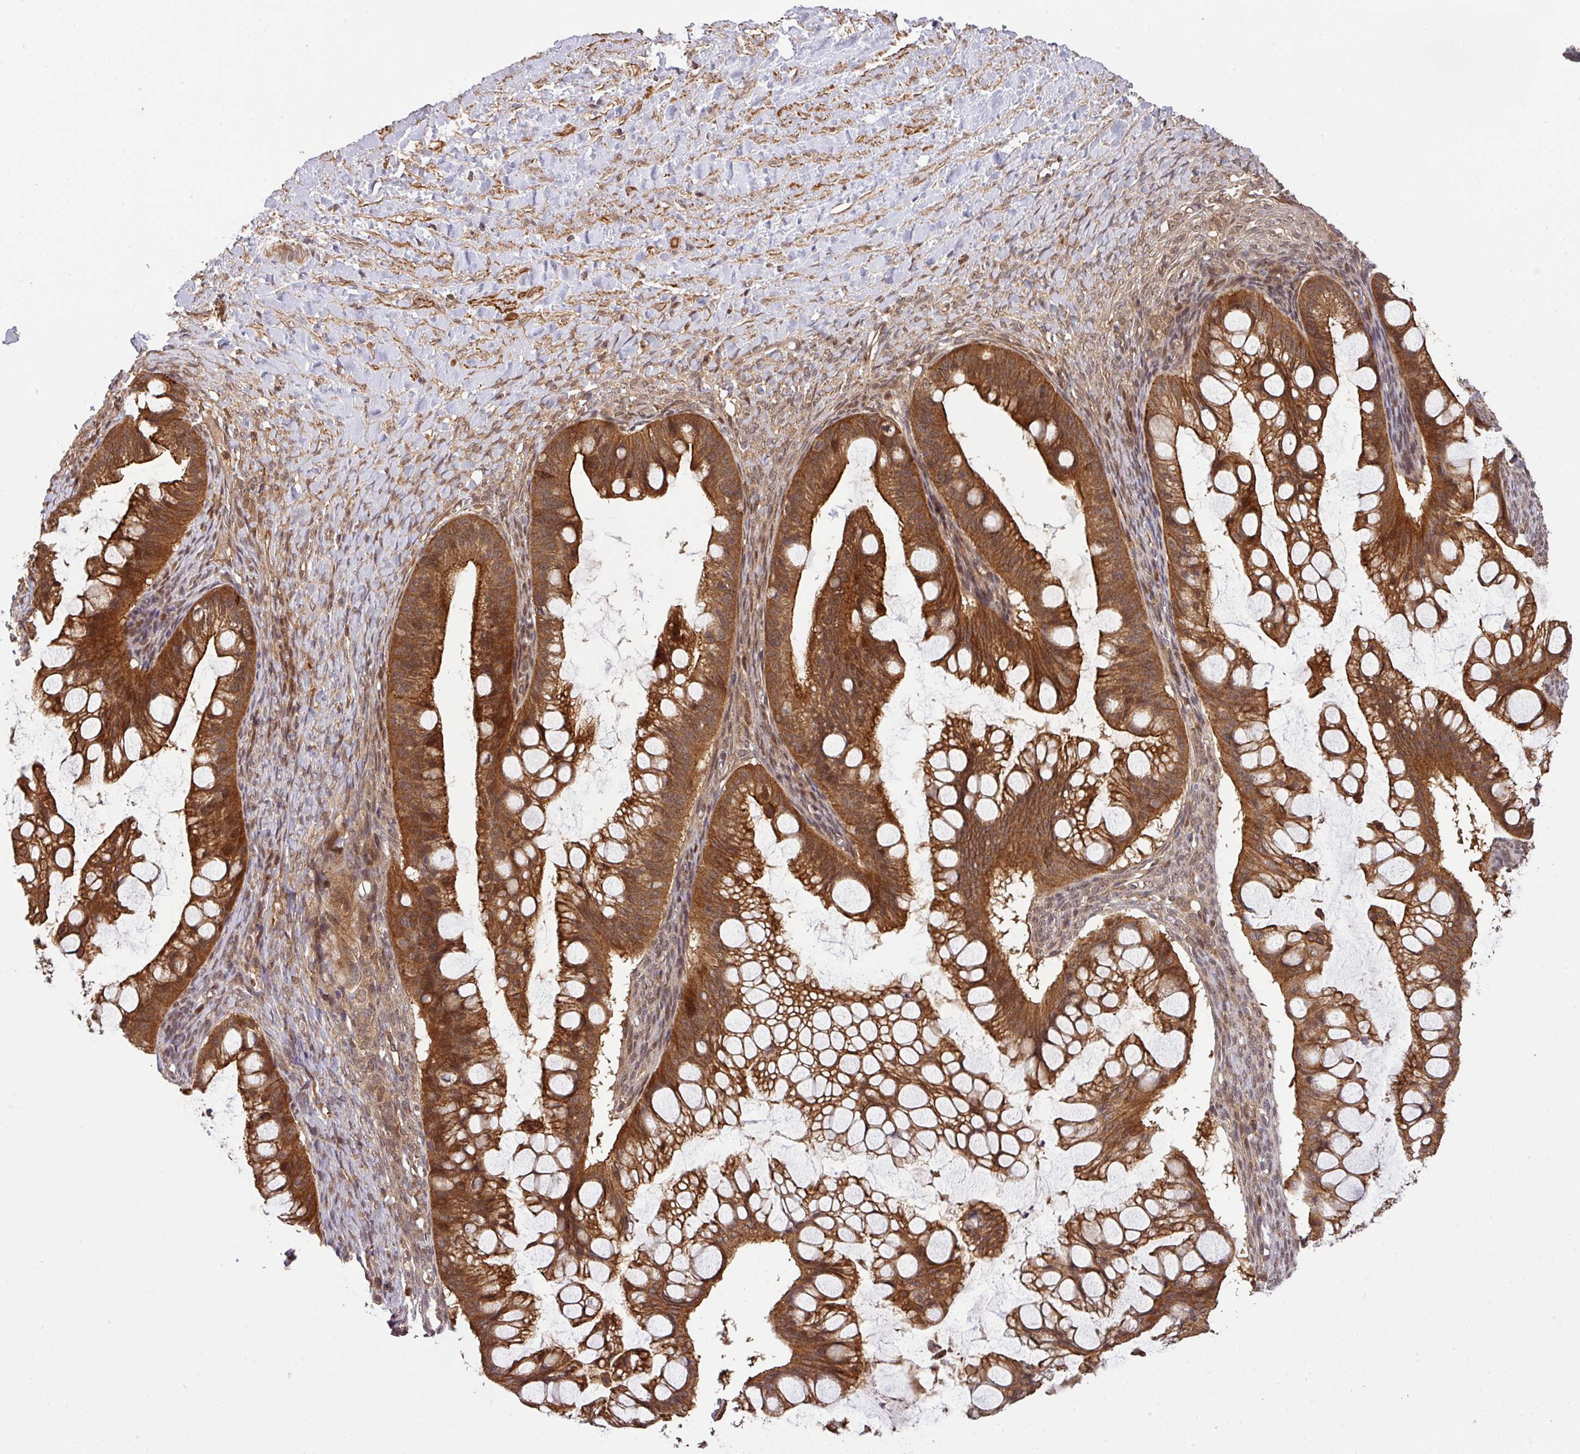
{"staining": {"intensity": "strong", "quantity": ">75%", "location": "cytoplasmic/membranous,nuclear"}, "tissue": "ovarian cancer", "cell_type": "Tumor cells", "image_type": "cancer", "snomed": [{"axis": "morphology", "description": "Cystadenocarcinoma, mucinous, NOS"}, {"axis": "topography", "description": "Ovary"}], "caption": "IHC staining of mucinous cystadenocarcinoma (ovarian), which exhibits high levels of strong cytoplasmic/membranous and nuclear expression in approximately >75% of tumor cells indicating strong cytoplasmic/membranous and nuclear protein staining. The staining was performed using DAB (3,3'-diaminobenzidine) (brown) for protein detection and nuclei were counterstained in hematoxylin (blue).", "gene": "ARPIN", "patient": {"sex": "female", "age": 73}}